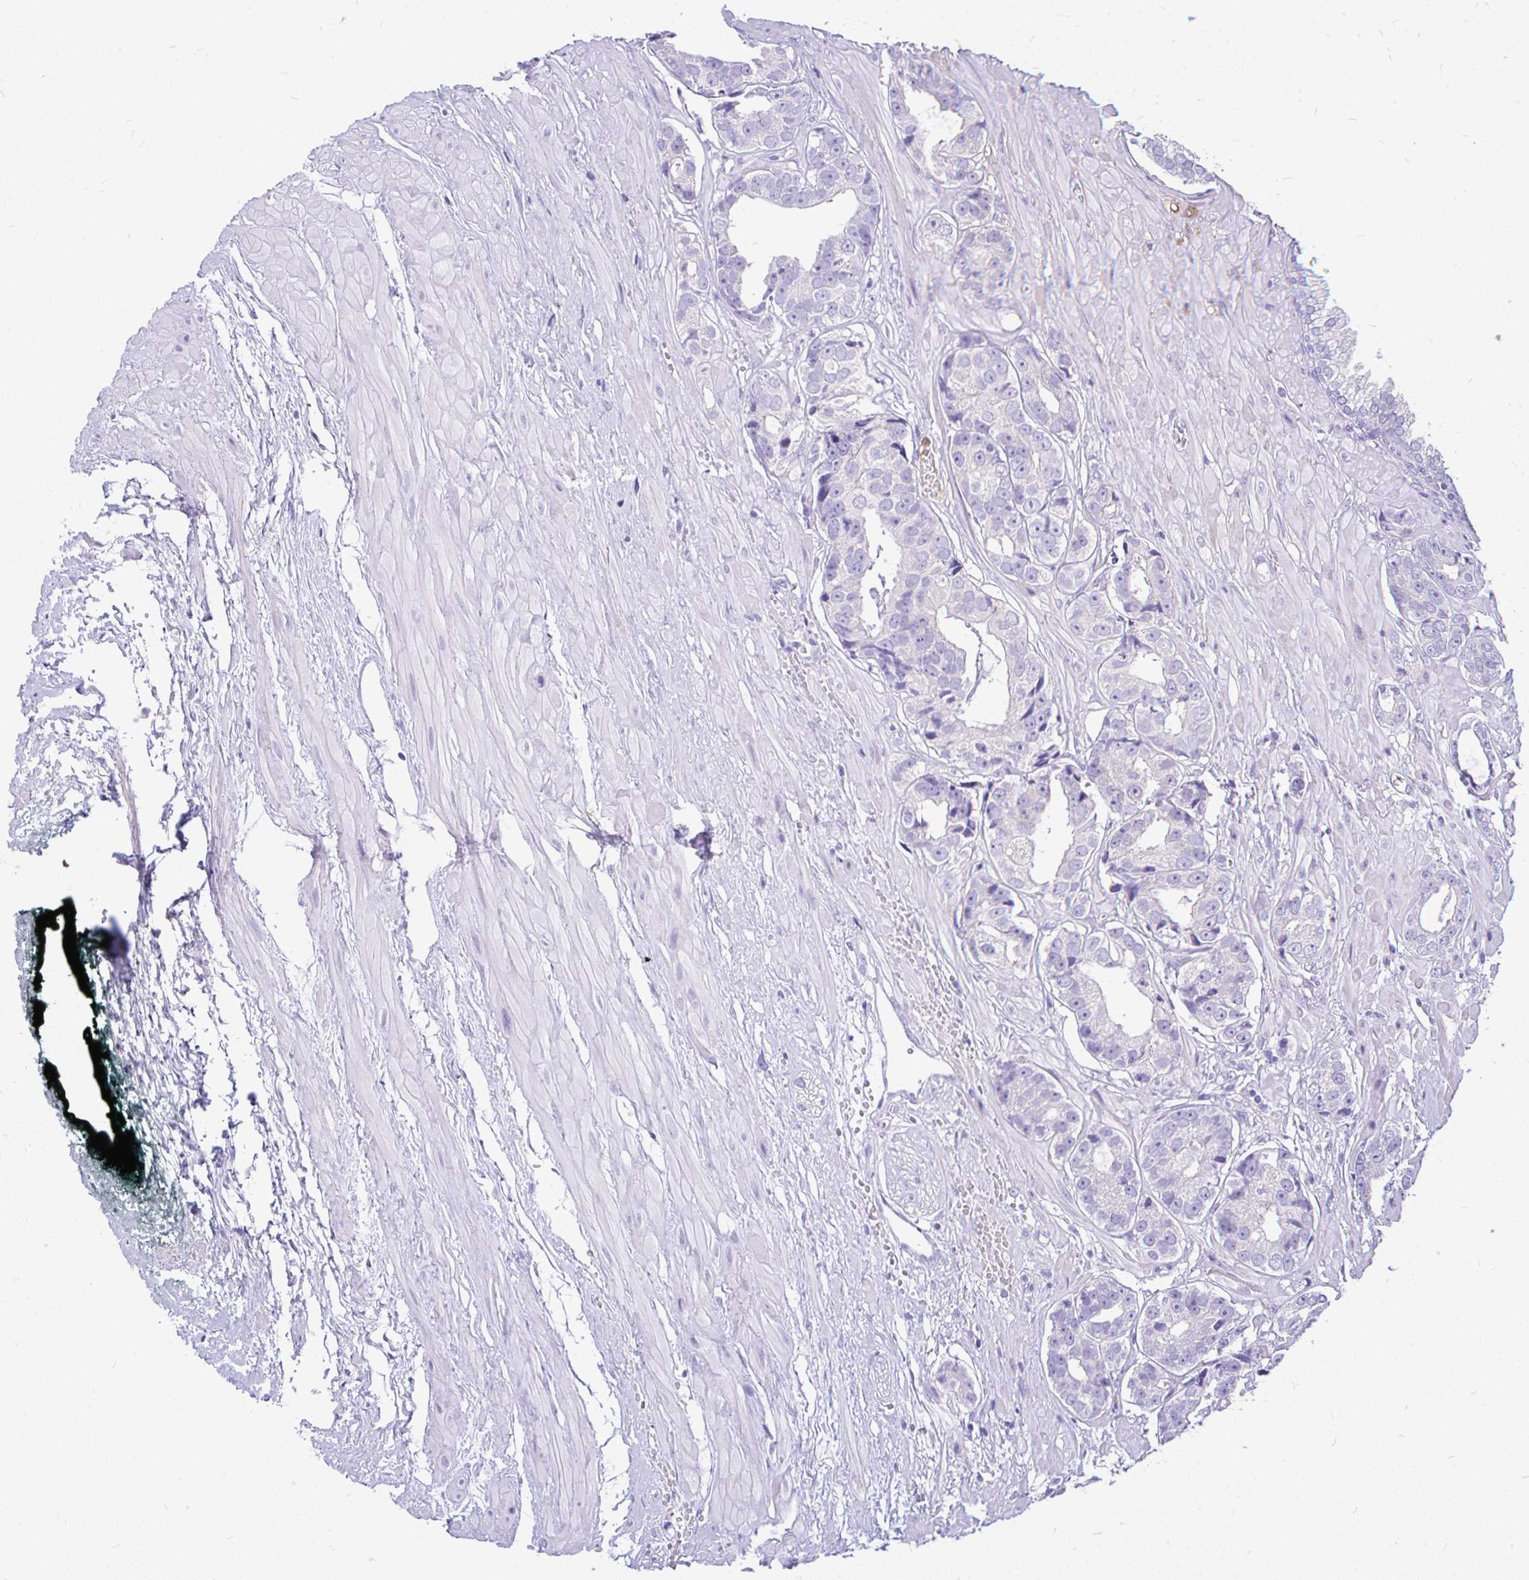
{"staining": {"intensity": "negative", "quantity": "none", "location": "none"}, "tissue": "prostate cancer", "cell_type": "Tumor cells", "image_type": "cancer", "snomed": [{"axis": "morphology", "description": "Adenocarcinoma, High grade"}, {"axis": "topography", "description": "Prostate"}], "caption": "IHC image of neoplastic tissue: human prostate cancer stained with DAB demonstrates no significant protein staining in tumor cells. (Brightfield microscopy of DAB immunohistochemistry at high magnification).", "gene": "MAP1LC3A", "patient": {"sex": "male", "age": 71}}